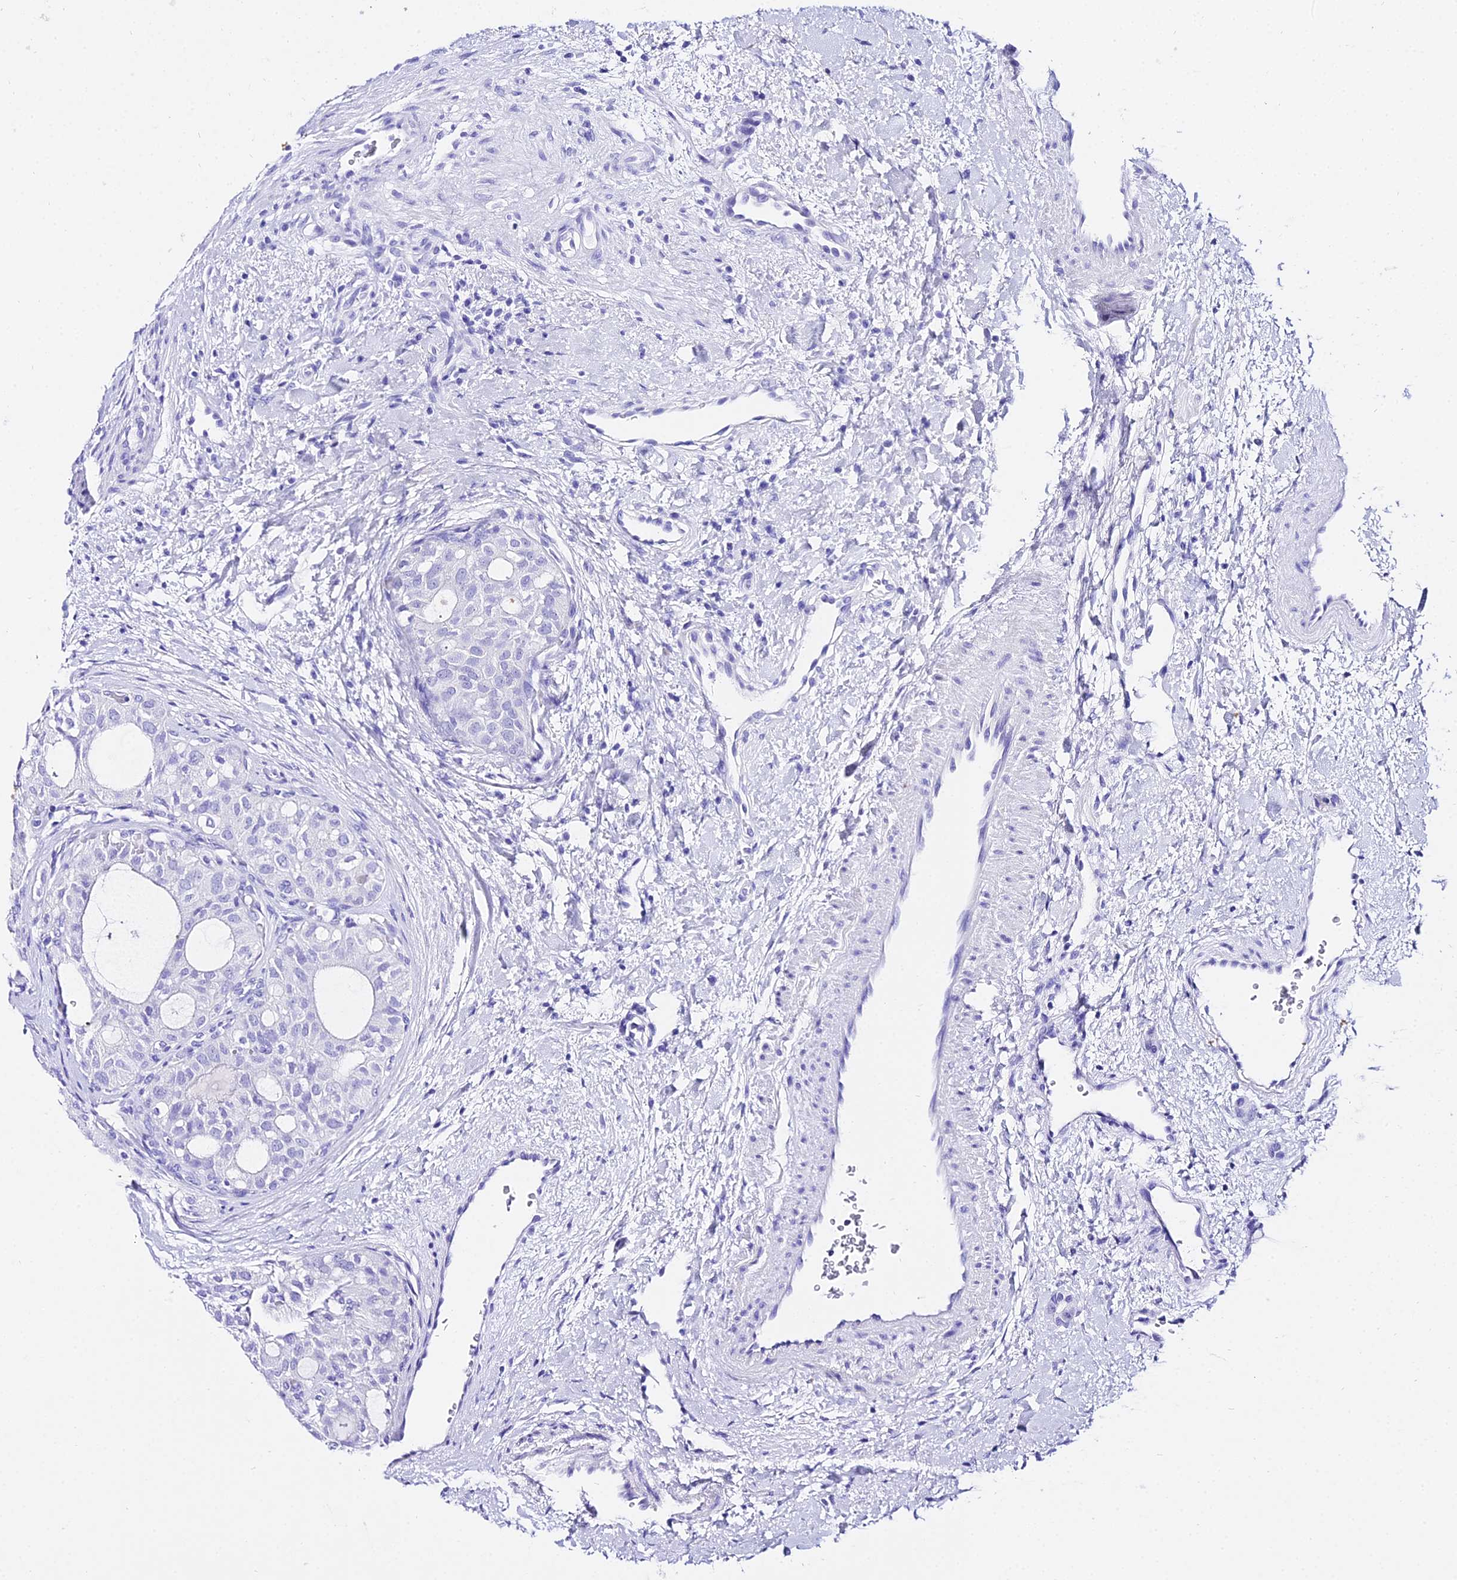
{"staining": {"intensity": "negative", "quantity": "none", "location": "none"}, "tissue": "thyroid cancer", "cell_type": "Tumor cells", "image_type": "cancer", "snomed": [{"axis": "morphology", "description": "Follicular adenoma carcinoma, NOS"}, {"axis": "topography", "description": "Thyroid gland"}], "caption": "This is an IHC photomicrograph of thyroid follicular adenoma carcinoma. There is no staining in tumor cells.", "gene": "TRMT44", "patient": {"sex": "male", "age": 75}}